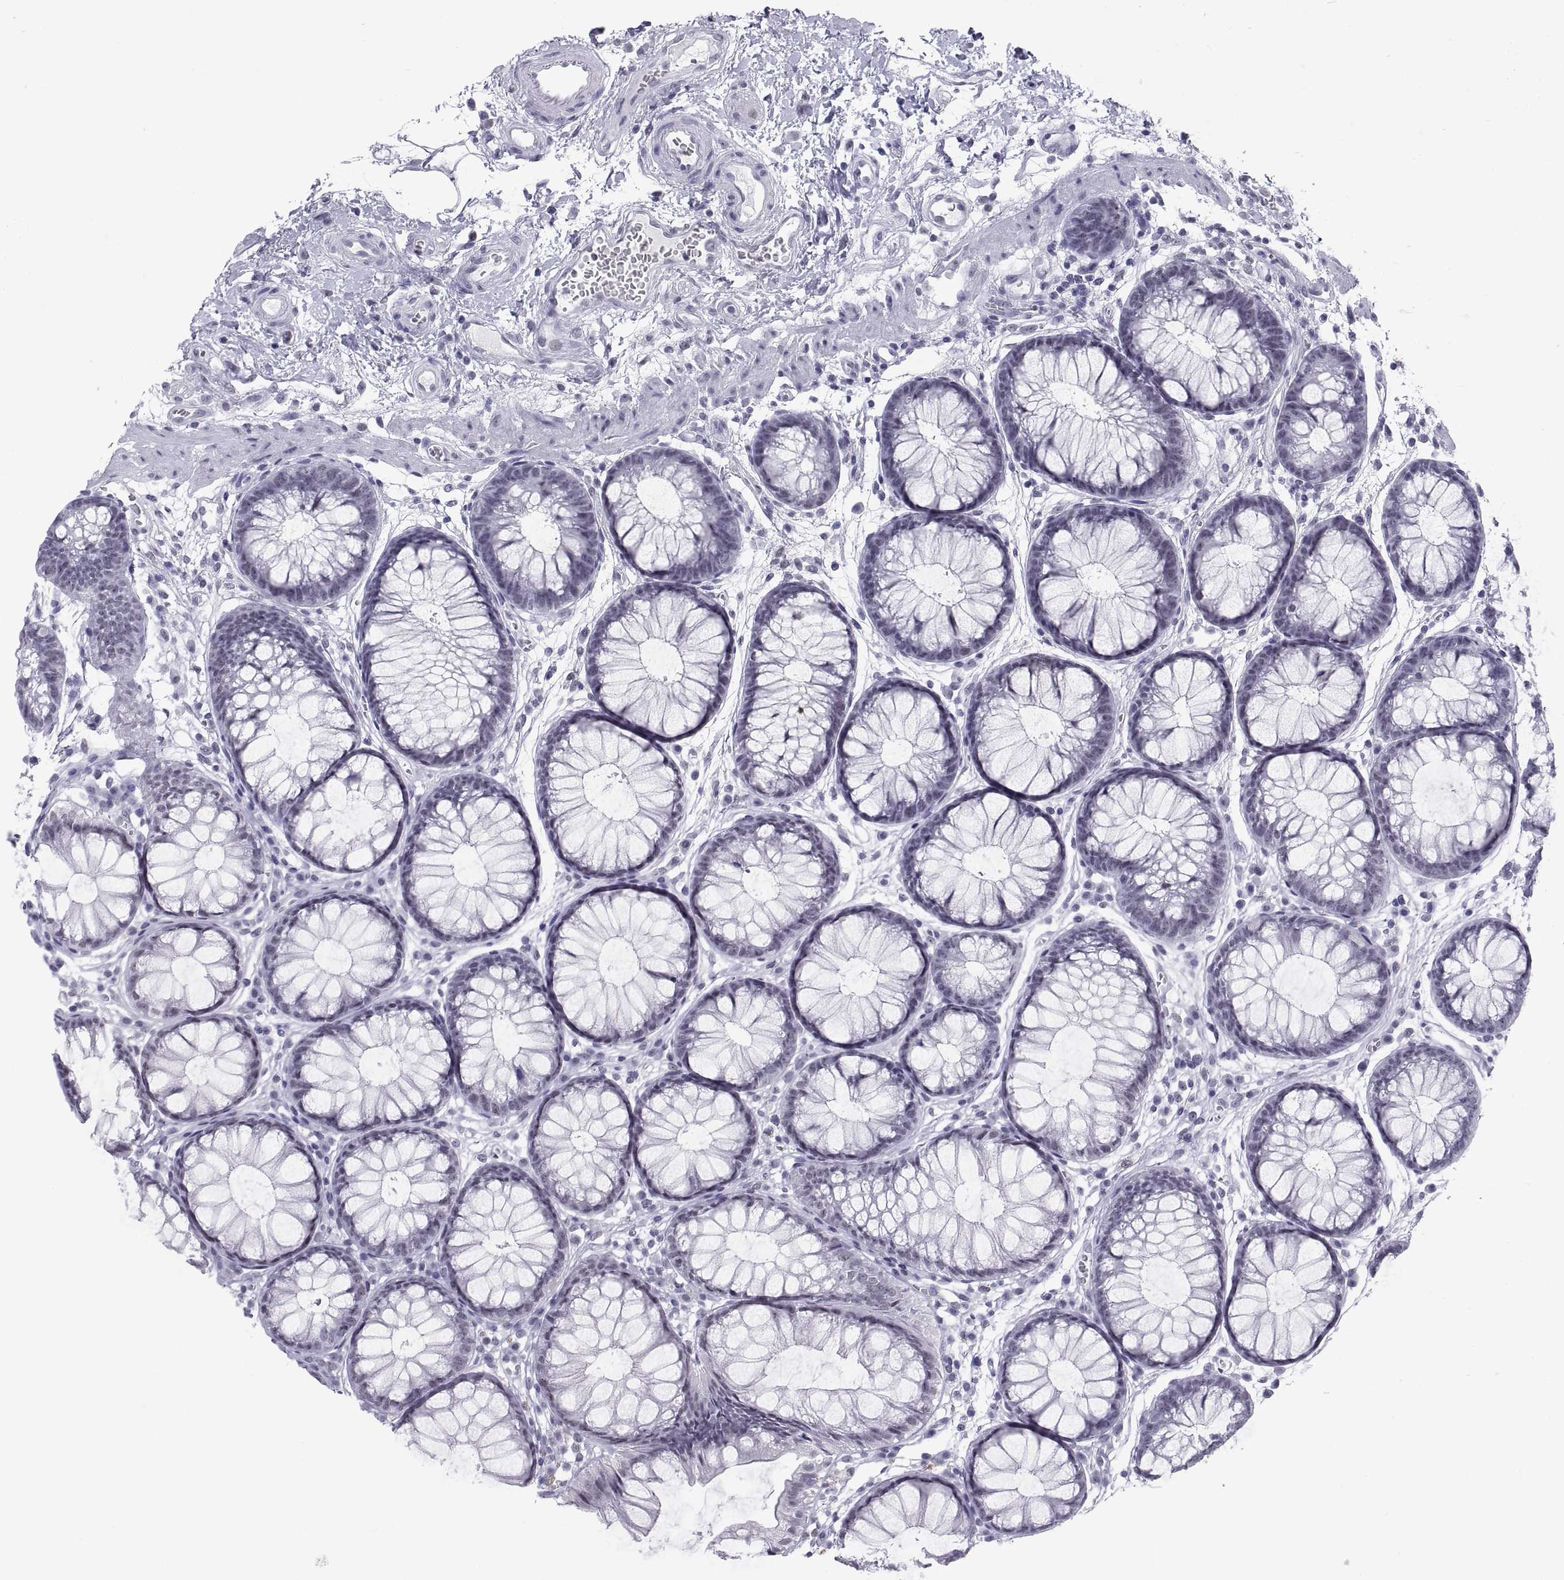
{"staining": {"intensity": "negative", "quantity": "none", "location": "none"}, "tissue": "colon", "cell_type": "Endothelial cells", "image_type": "normal", "snomed": [{"axis": "morphology", "description": "Normal tissue, NOS"}, {"axis": "morphology", "description": "Adenocarcinoma, NOS"}, {"axis": "topography", "description": "Colon"}], "caption": "Micrograph shows no protein expression in endothelial cells of normal colon. The staining is performed using DAB (3,3'-diaminobenzidine) brown chromogen with nuclei counter-stained in using hematoxylin.", "gene": "NEUROD6", "patient": {"sex": "male", "age": 65}}